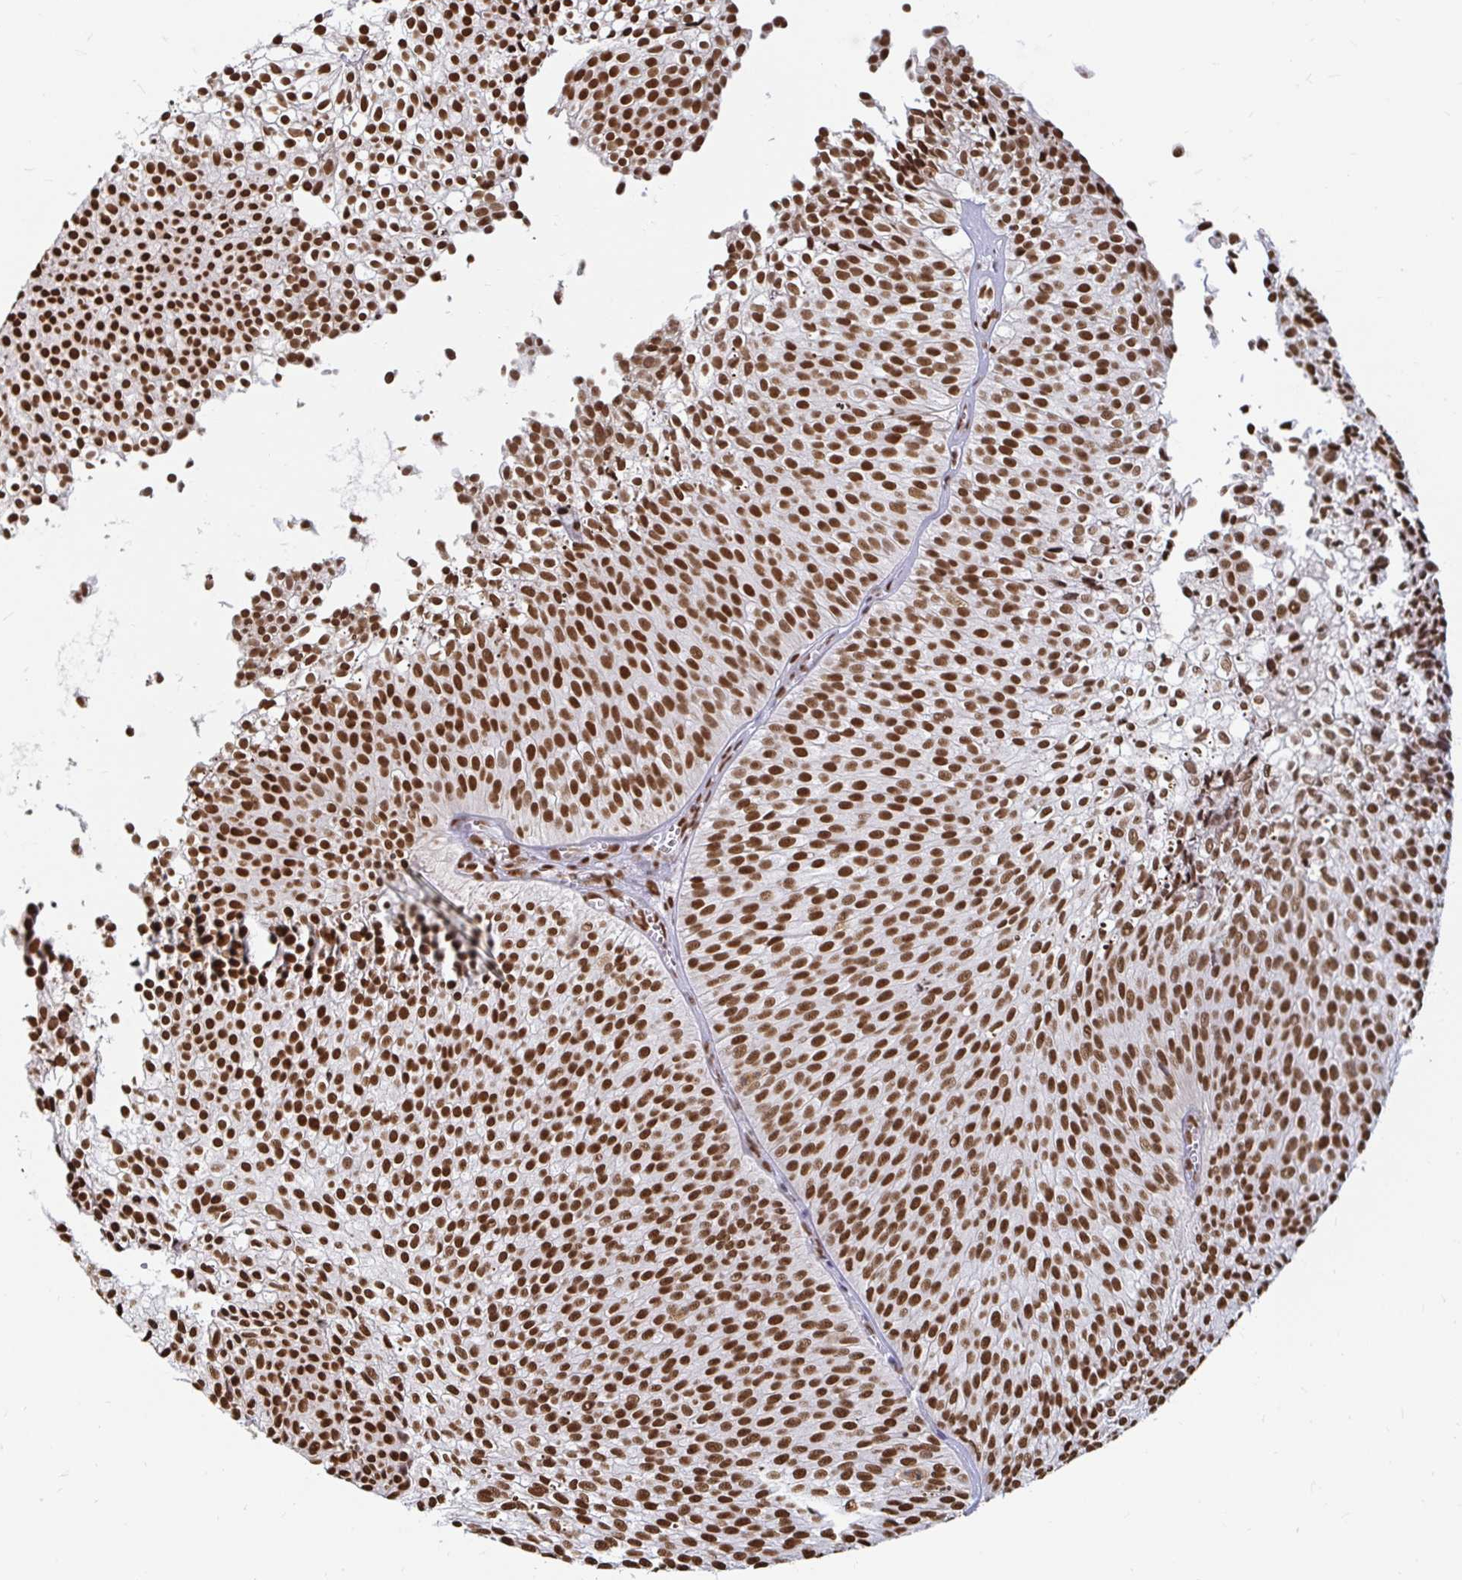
{"staining": {"intensity": "strong", "quantity": ">75%", "location": "nuclear"}, "tissue": "urothelial cancer", "cell_type": "Tumor cells", "image_type": "cancer", "snomed": [{"axis": "morphology", "description": "Urothelial carcinoma, Low grade"}, {"axis": "topography", "description": "Urinary bladder"}], "caption": "Protein staining of low-grade urothelial carcinoma tissue displays strong nuclear expression in approximately >75% of tumor cells.", "gene": "HNRNPU", "patient": {"sex": "male", "age": 91}}